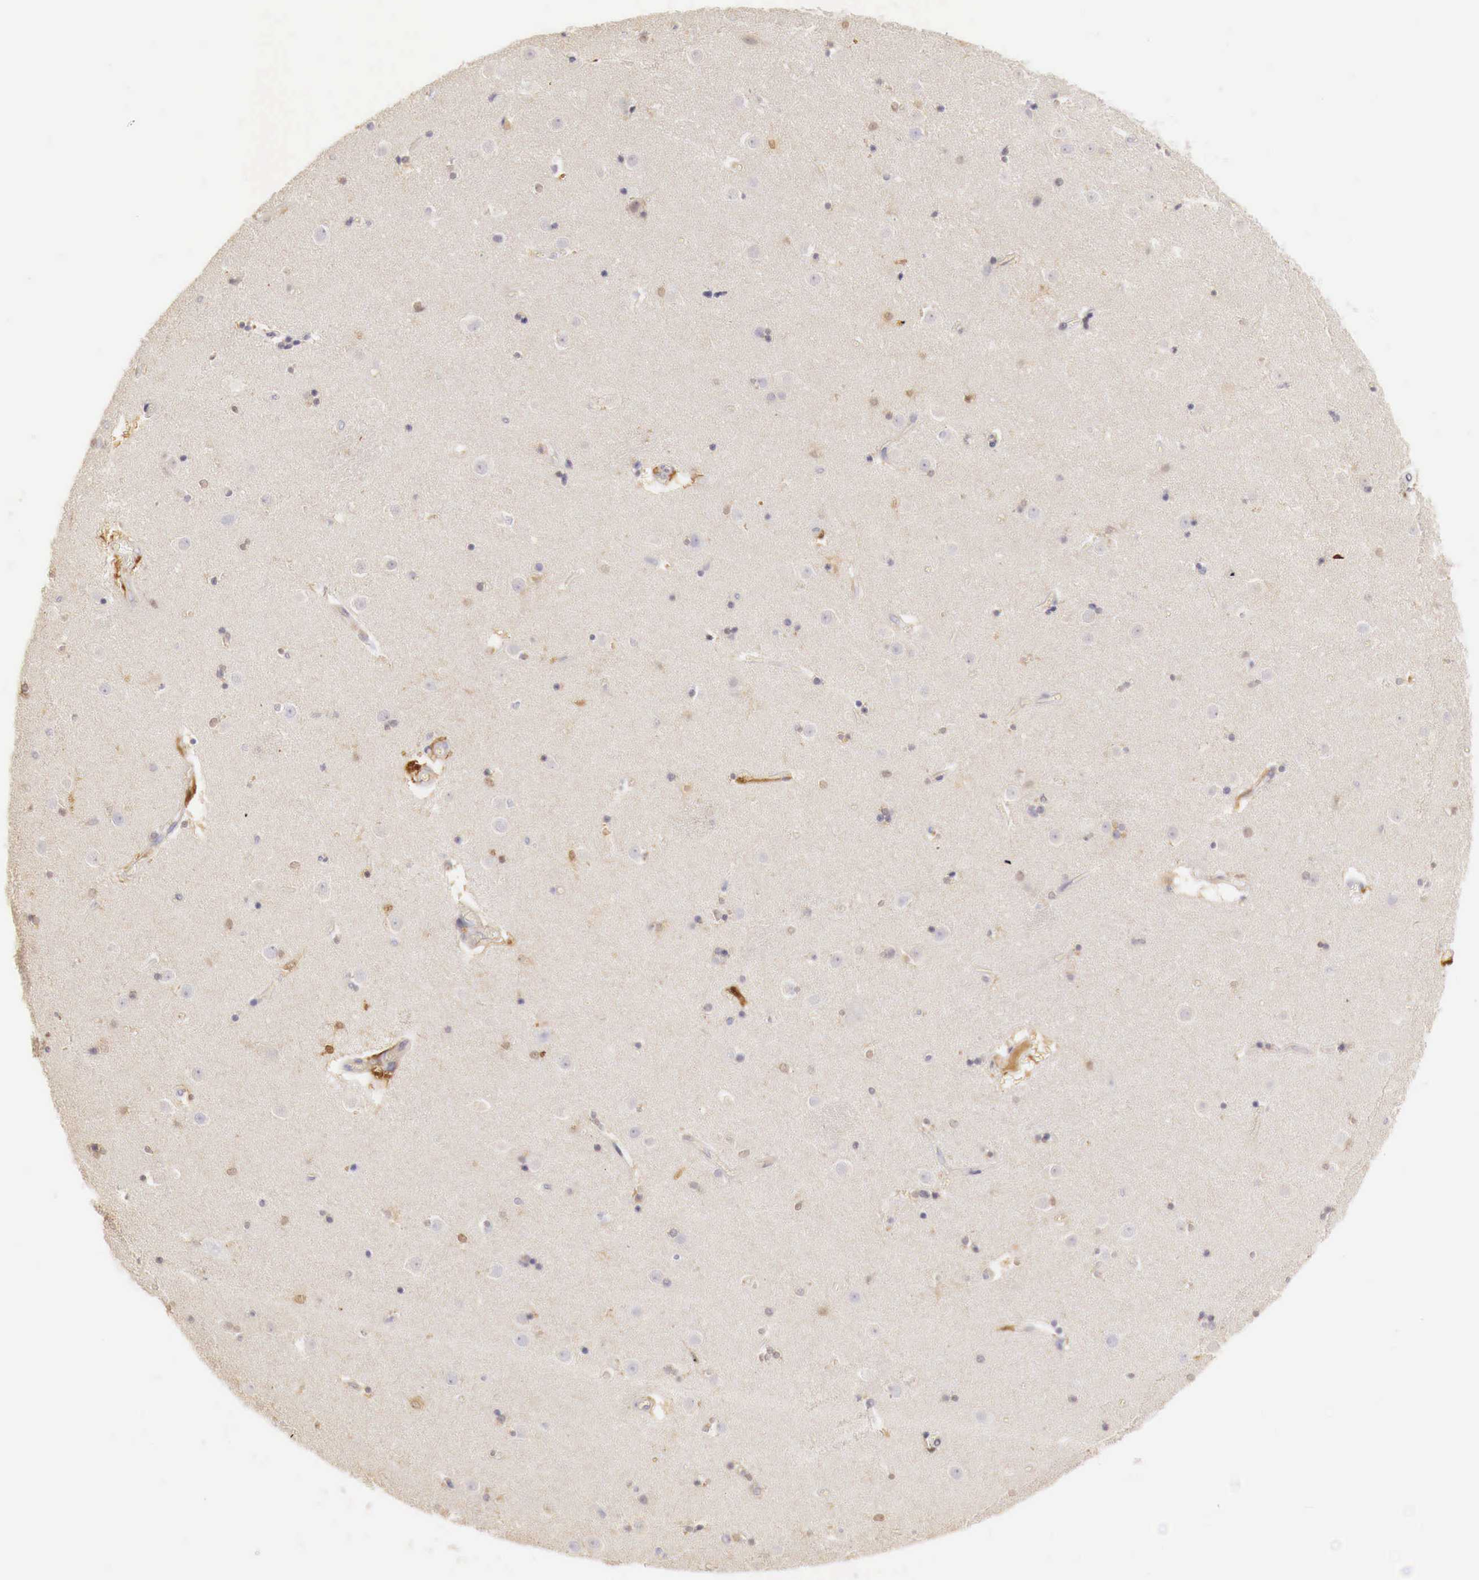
{"staining": {"intensity": "weak", "quantity": "<25%", "location": "cytoplasmic/membranous"}, "tissue": "caudate", "cell_type": "Glial cells", "image_type": "normal", "snomed": [{"axis": "morphology", "description": "Normal tissue, NOS"}, {"axis": "topography", "description": "Lateral ventricle wall"}], "caption": "Micrograph shows no significant protein positivity in glial cells of benign caudate. (Stains: DAB (3,3'-diaminobenzidine) immunohistochemistry (IHC) with hematoxylin counter stain, Microscopy: brightfield microscopy at high magnification).", "gene": "RENBP", "patient": {"sex": "female", "age": 54}}